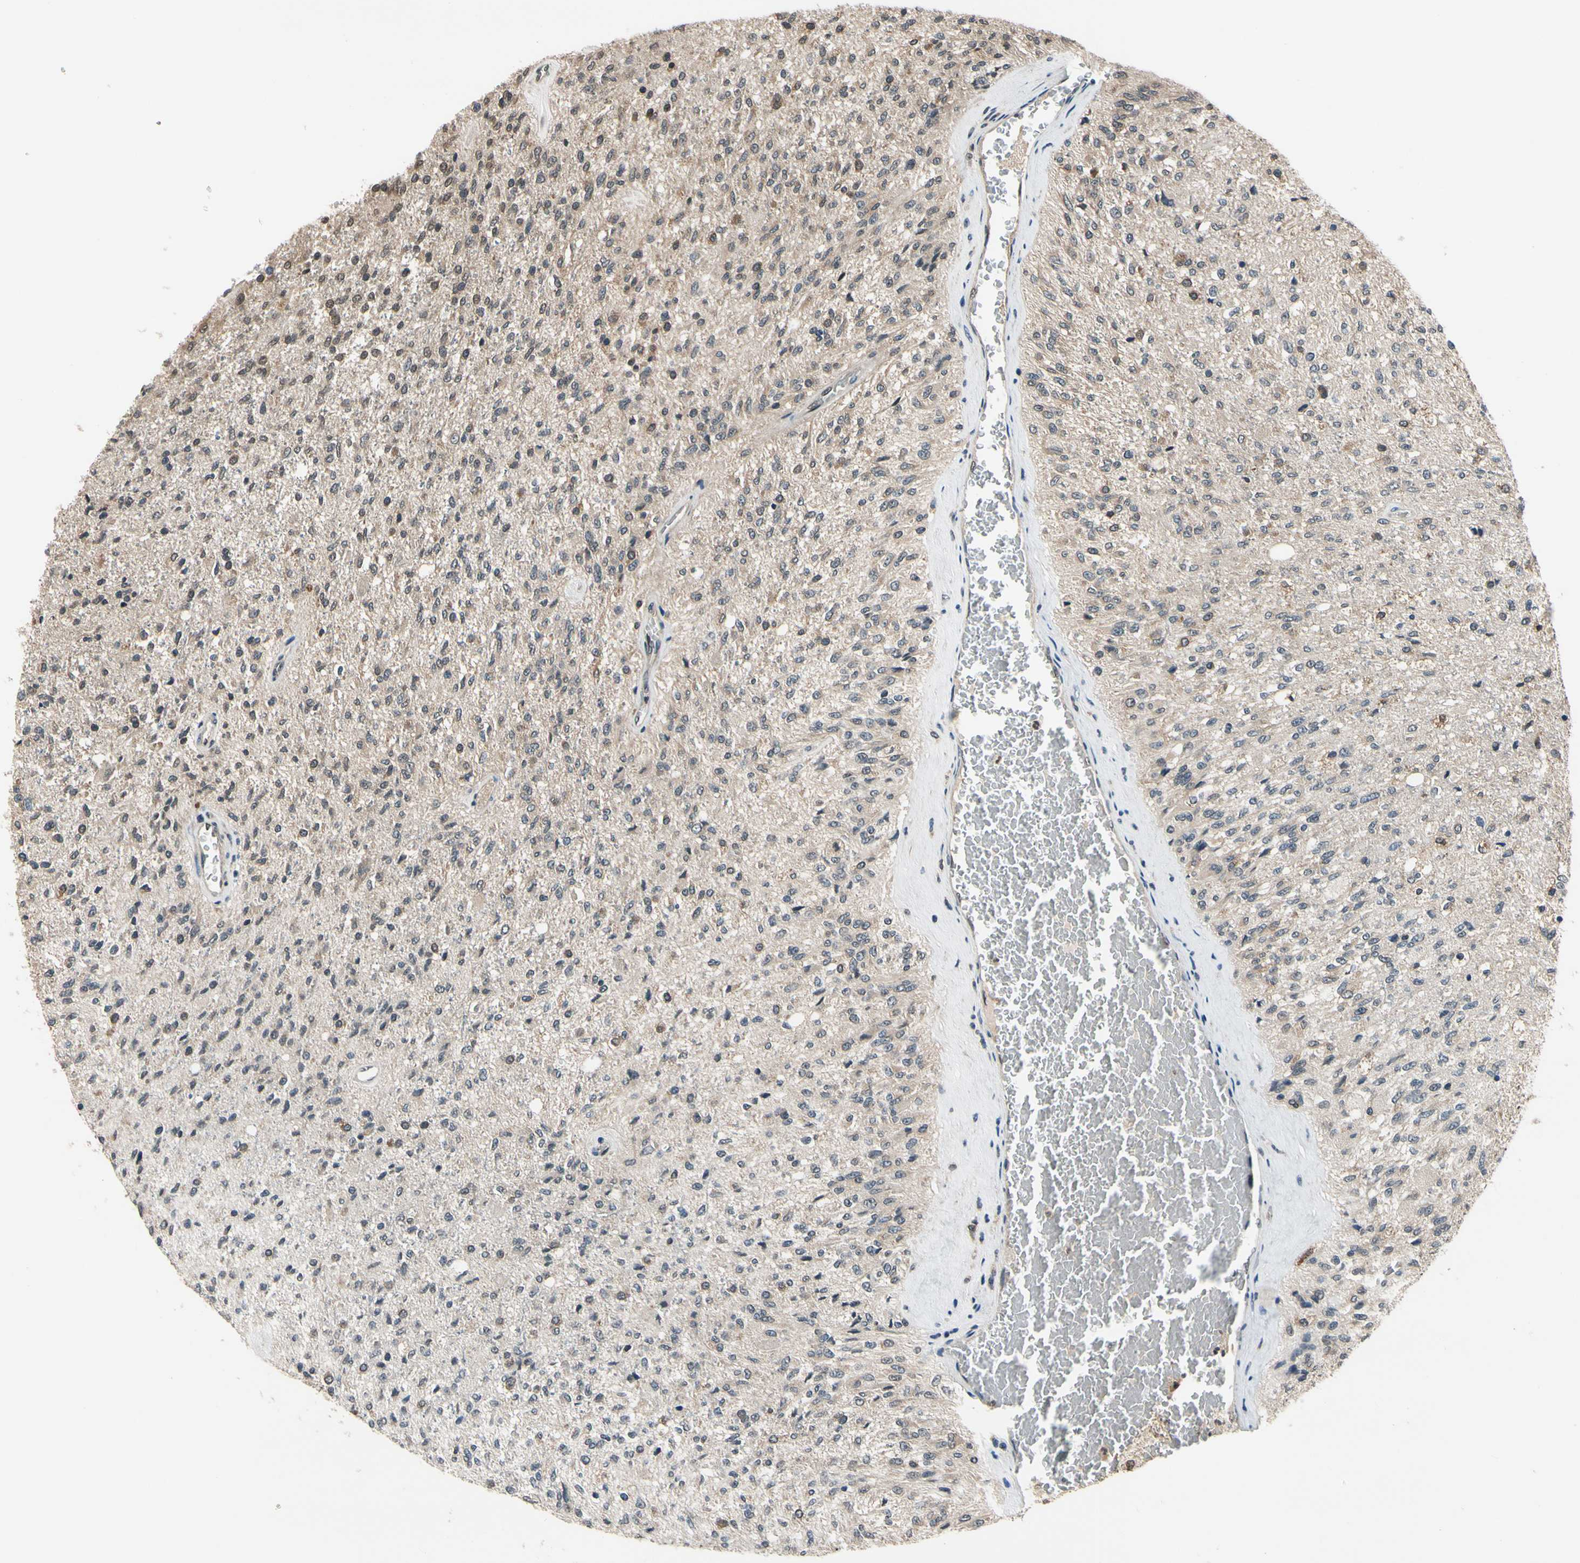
{"staining": {"intensity": "weak", "quantity": "<25%", "location": "cytoplasmic/membranous,nuclear"}, "tissue": "glioma", "cell_type": "Tumor cells", "image_type": "cancer", "snomed": [{"axis": "morphology", "description": "Normal tissue, NOS"}, {"axis": "morphology", "description": "Glioma, malignant, High grade"}, {"axis": "topography", "description": "Cerebral cortex"}], "caption": "High magnification brightfield microscopy of malignant glioma (high-grade) stained with DAB (3,3'-diaminobenzidine) (brown) and counterstained with hematoxylin (blue): tumor cells show no significant positivity.", "gene": "GCLC", "patient": {"sex": "male", "age": 77}}